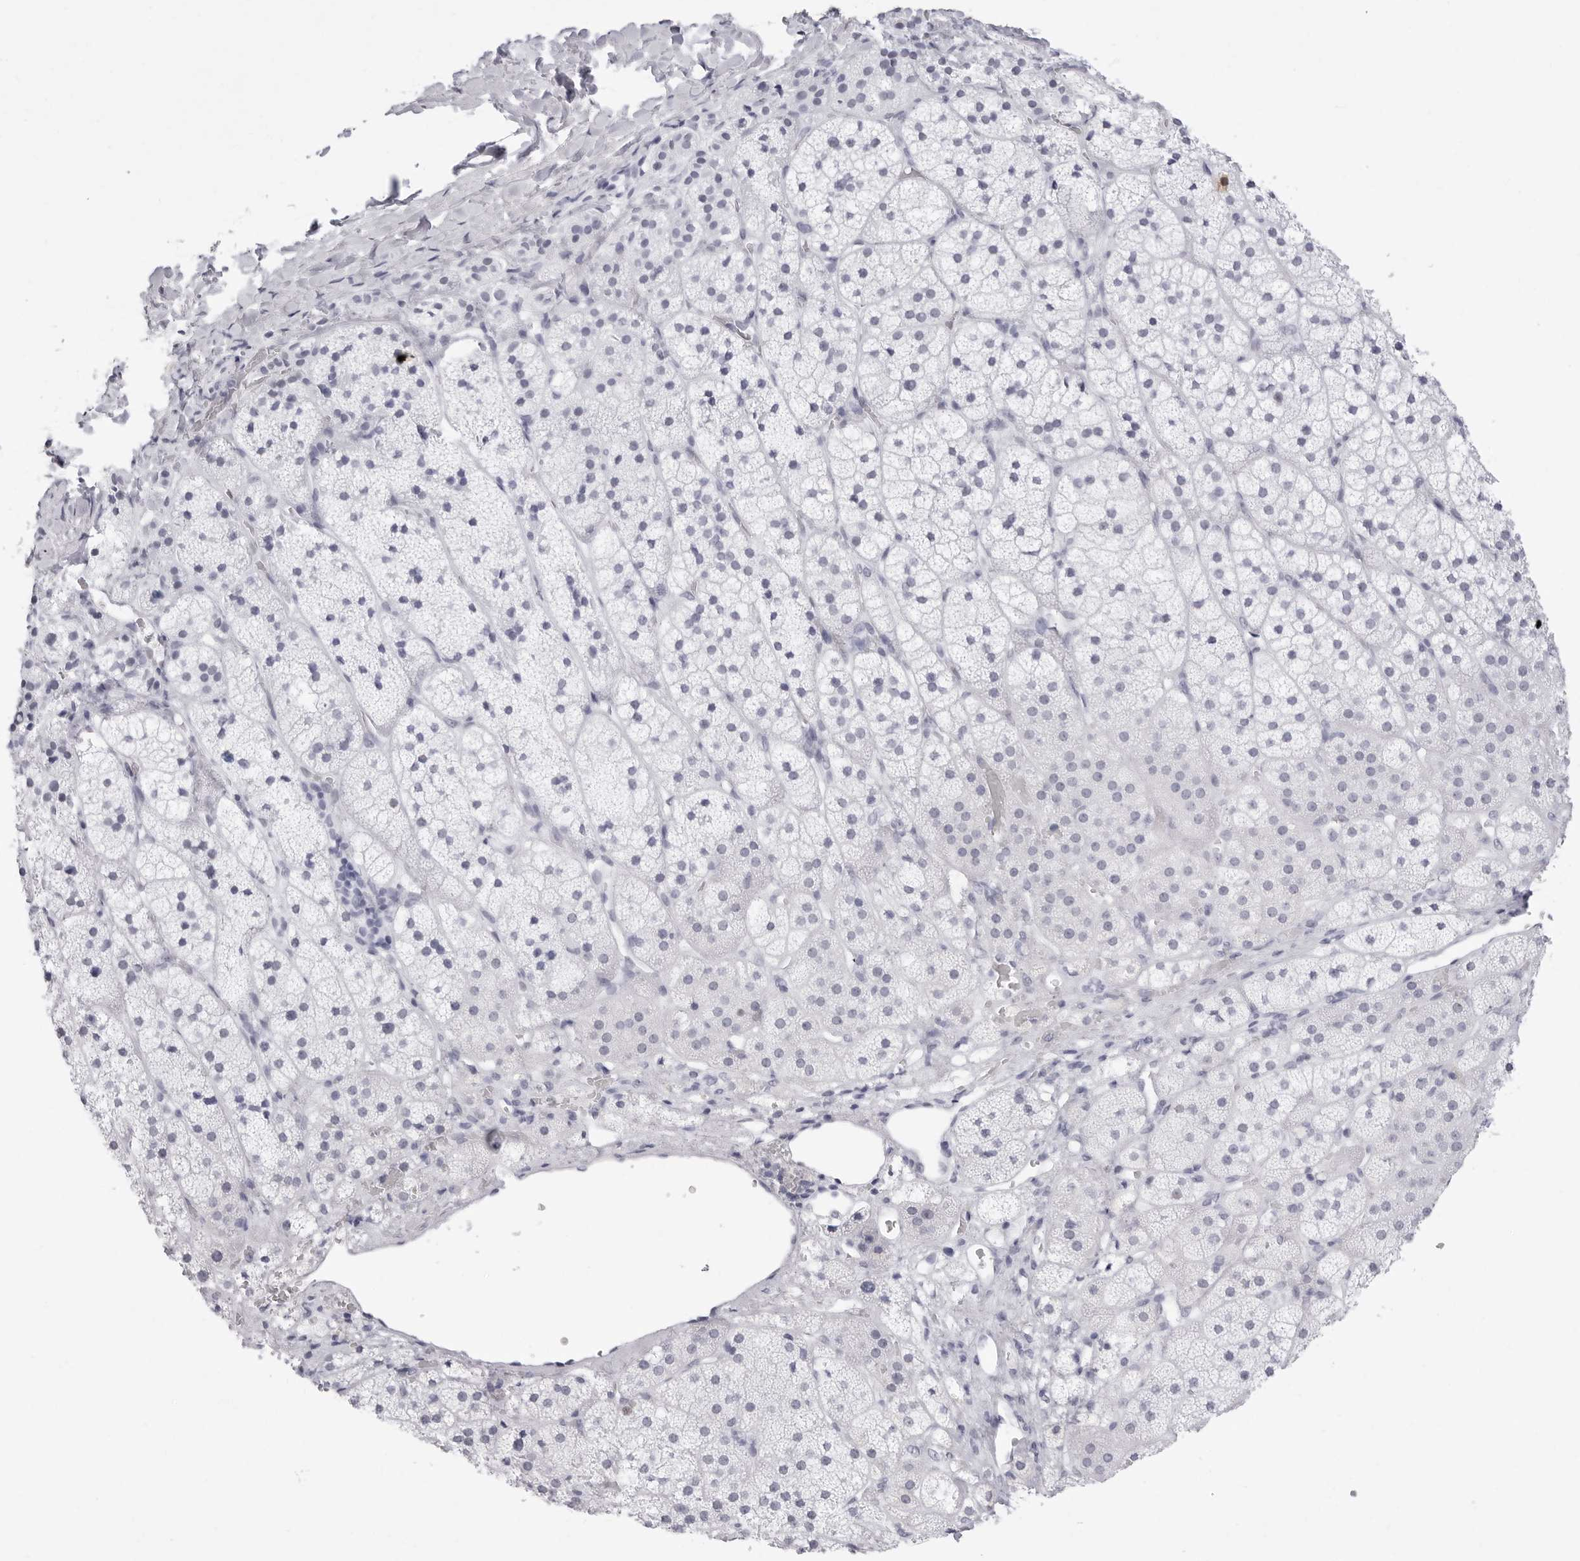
{"staining": {"intensity": "negative", "quantity": "none", "location": "none"}, "tissue": "adrenal gland", "cell_type": "Glandular cells", "image_type": "normal", "snomed": [{"axis": "morphology", "description": "Normal tissue, NOS"}, {"axis": "topography", "description": "Adrenal gland"}], "caption": "Adrenal gland stained for a protein using IHC displays no expression glandular cells.", "gene": "NASP", "patient": {"sex": "female", "age": 44}}